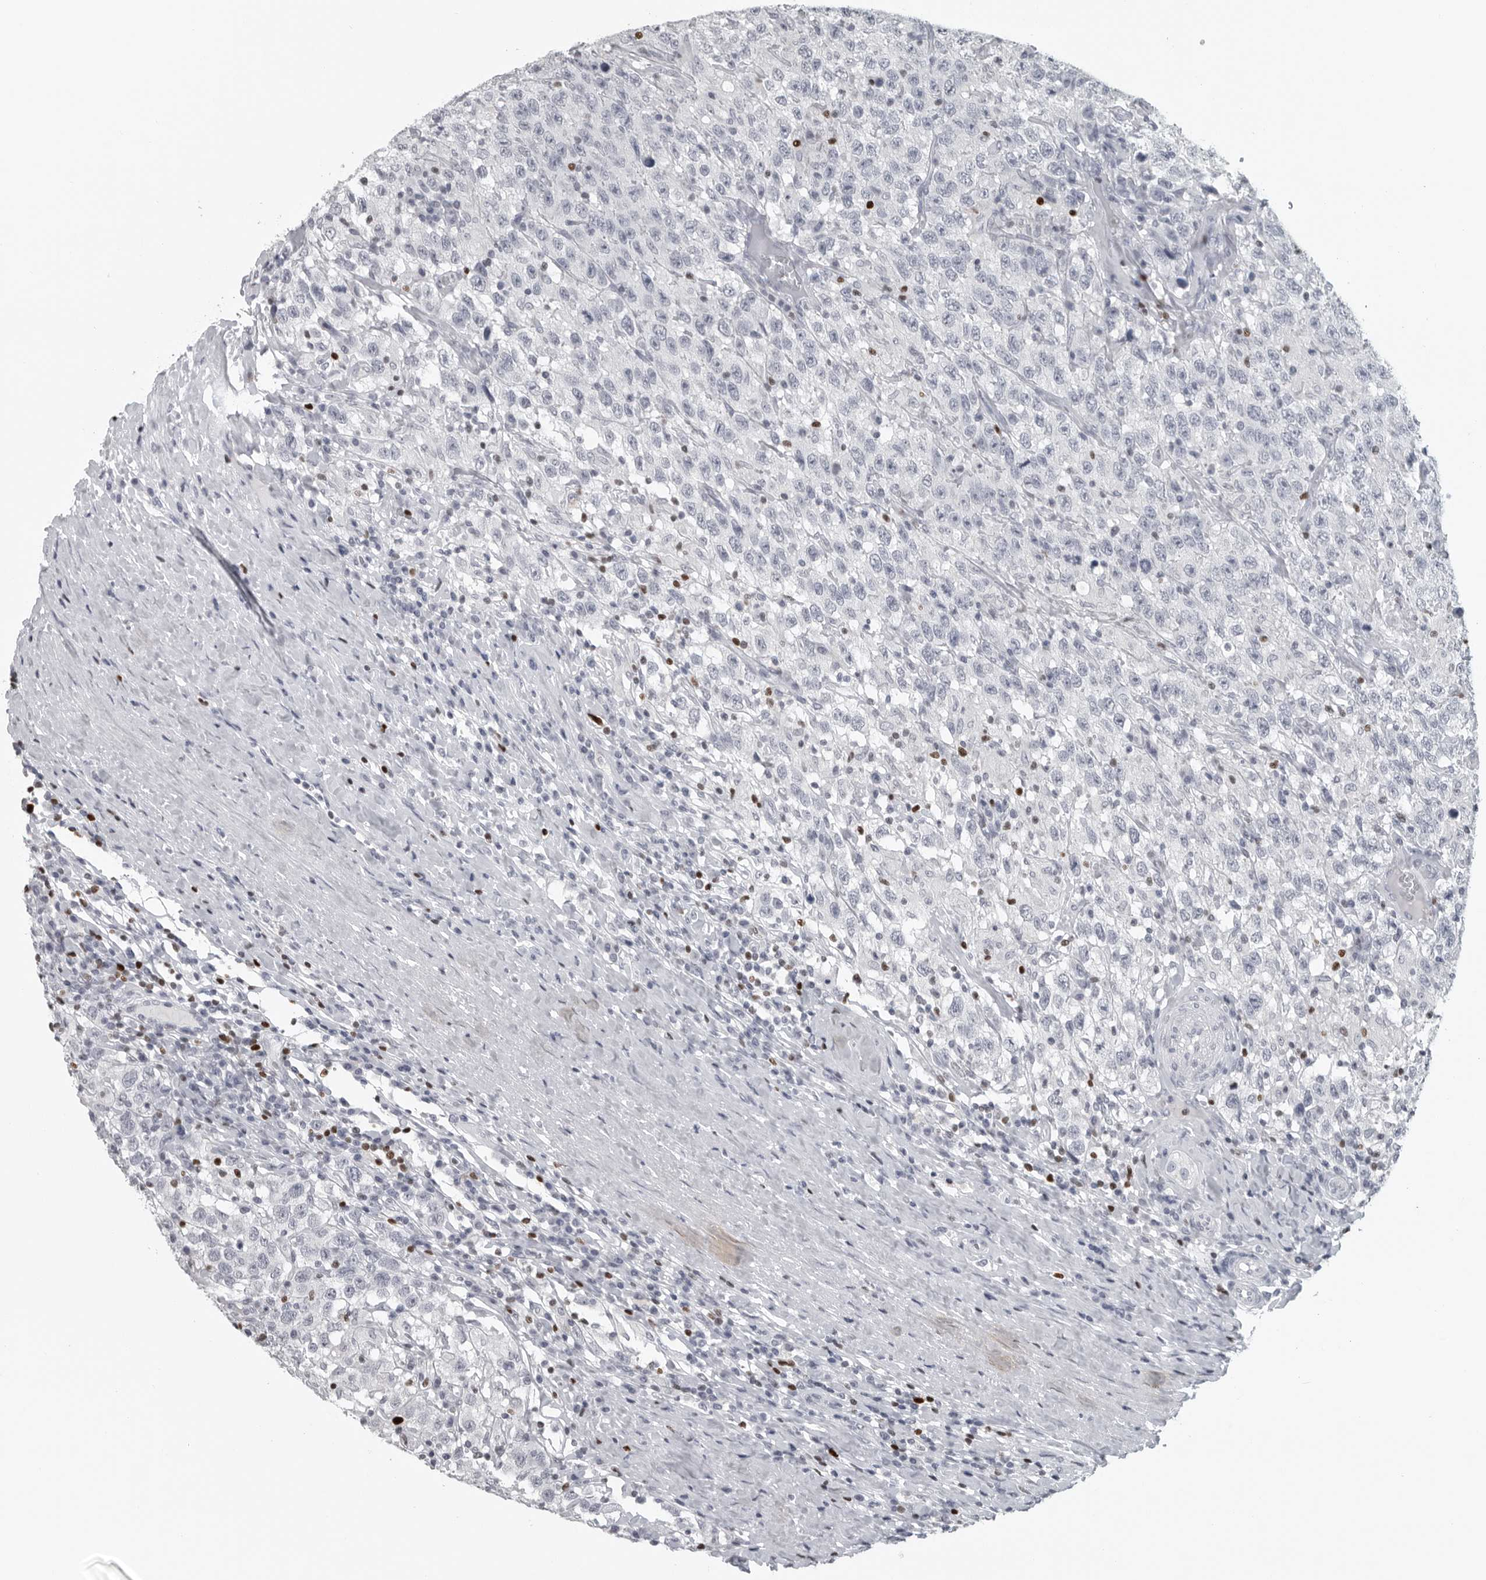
{"staining": {"intensity": "negative", "quantity": "none", "location": "none"}, "tissue": "testis cancer", "cell_type": "Tumor cells", "image_type": "cancer", "snomed": [{"axis": "morphology", "description": "Seminoma, NOS"}, {"axis": "topography", "description": "Testis"}], "caption": "Tumor cells are negative for protein expression in human testis seminoma. The staining was performed using DAB (3,3'-diaminobenzidine) to visualize the protein expression in brown, while the nuclei were stained in blue with hematoxylin (Magnification: 20x).", "gene": "SATB2", "patient": {"sex": "male", "age": 41}}